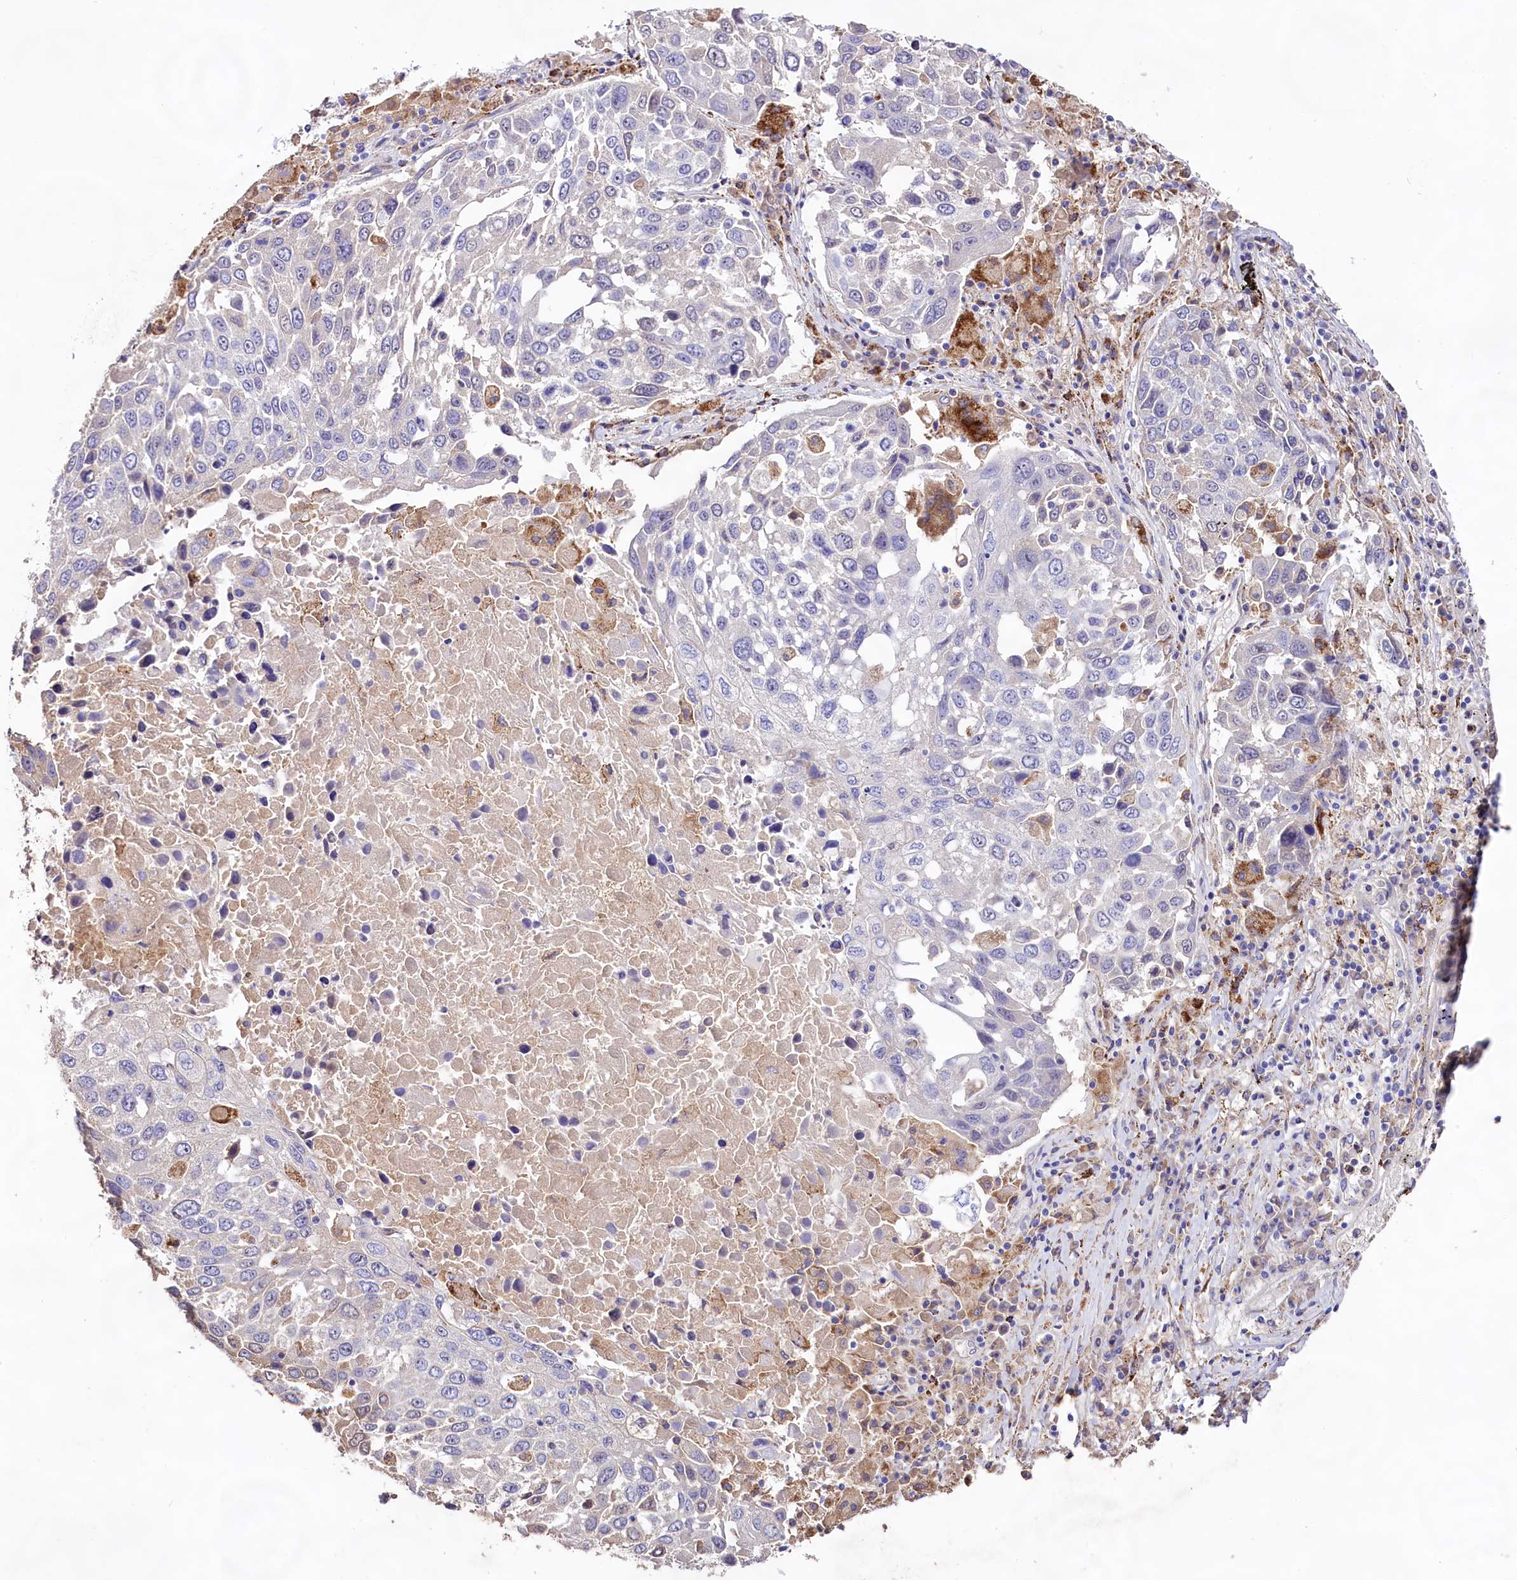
{"staining": {"intensity": "negative", "quantity": "none", "location": "none"}, "tissue": "lung cancer", "cell_type": "Tumor cells", "image_type": "cancer", "snomed": [{"axis": "morphology", "description": "Squamous cell carcinoma, NOS"}, {"axis": "topography", "description": "Lung"}], "caption": "The immunohistochemistry image has no significant positivity in tumor cells of lung squamous cell carcinoma tissue.", "gene": "DMXL2", "patient": {"sex": "male", "age": 65}}